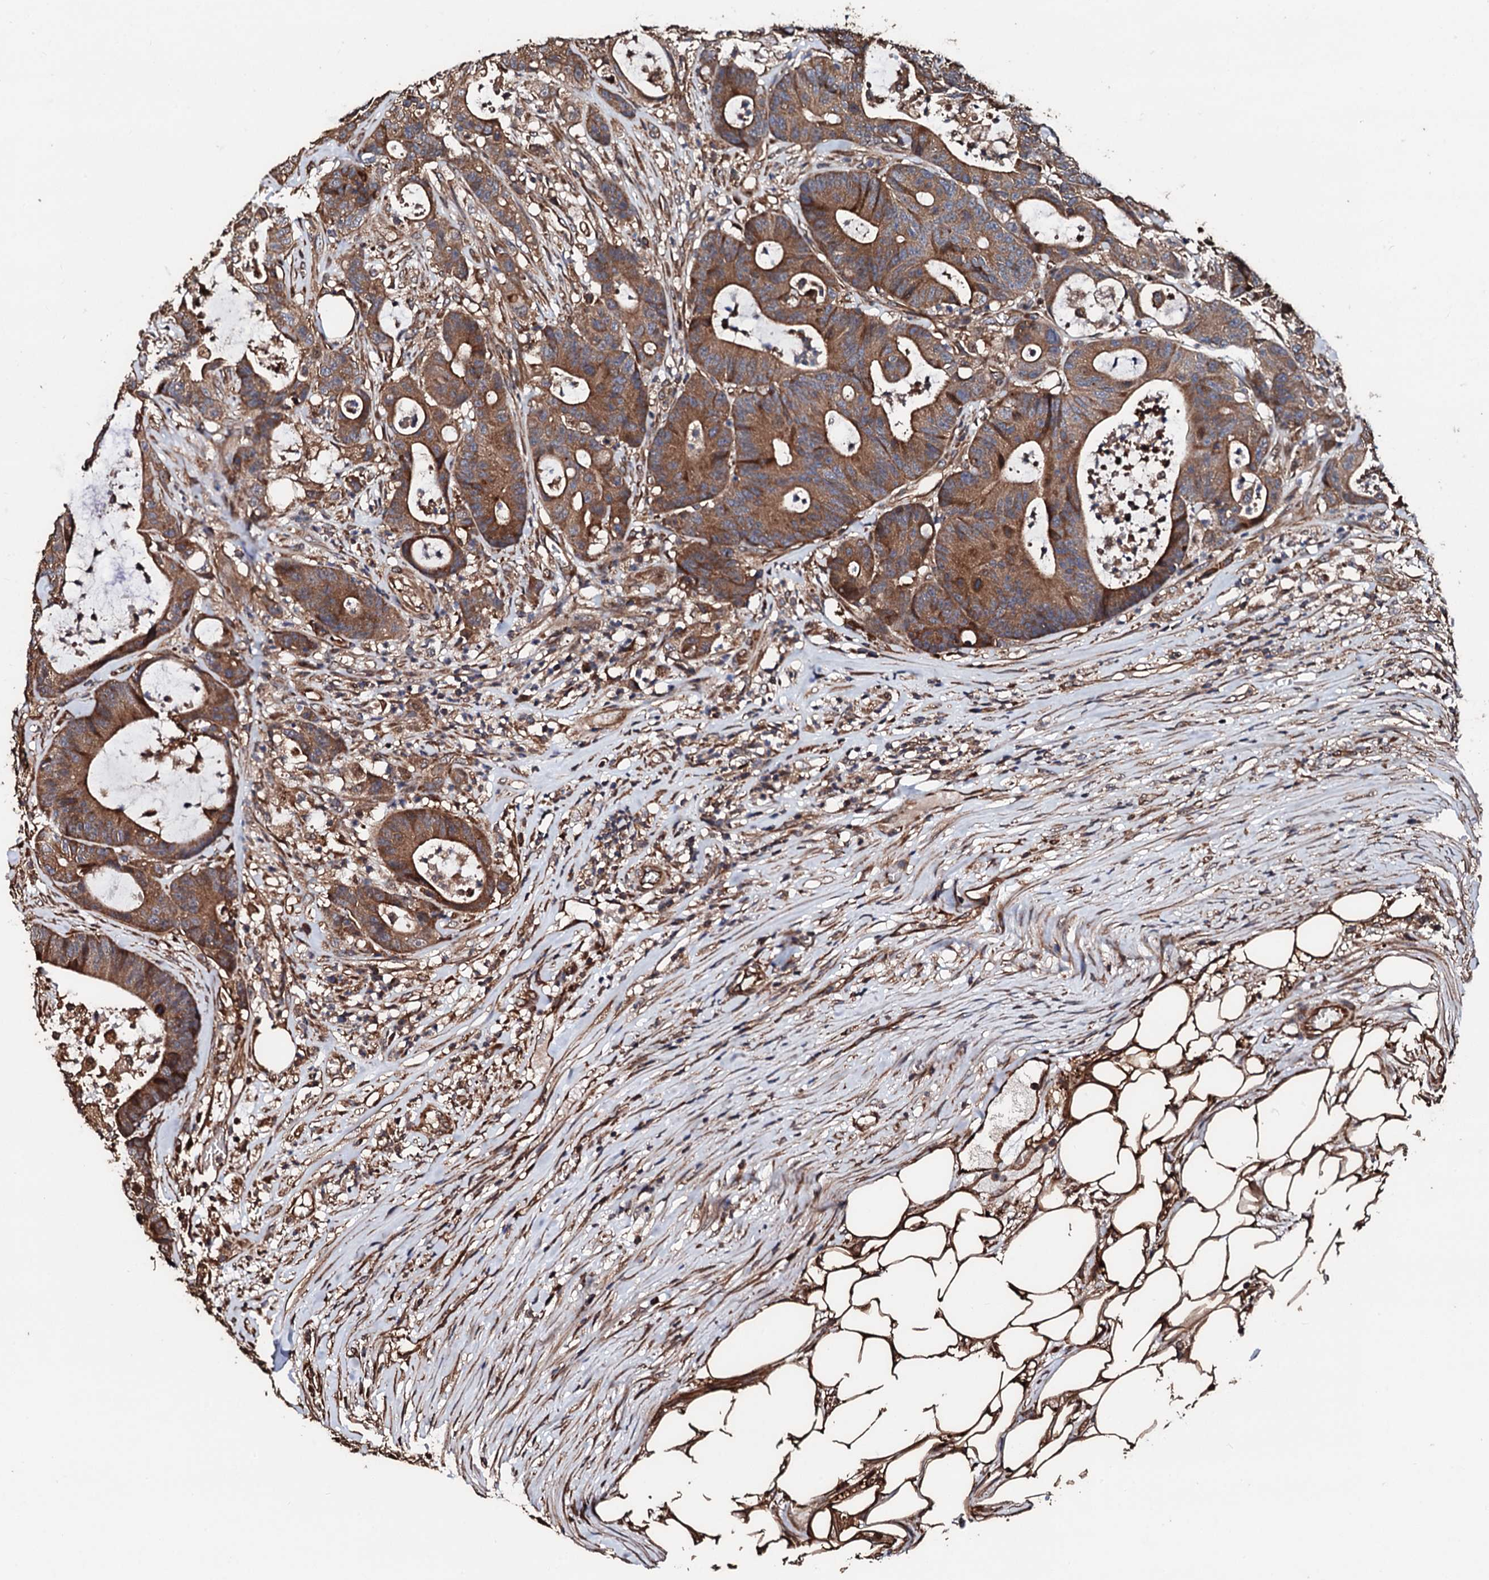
{"staining": {"intensity": "moderate", "quantity": ">75%", "location": "cytoplasmic/membranous"}, "tissue": "colorectal cancer", "cell_type": "Tumor cells", "image_type": "cancer", "snomed": [{"axis": "morphology", "description": "Adenocarcinoma, NOS"}, {"axis": "topography", "description": "Colon"}], "caption": "DAB (3,3'-diaminobenzidine) immunohistochemical staining of adenocarcinoma (colorectal) shows moderate cytoplasmic/membranous protein staining in approximately >75% of tumor cells.", "gene": "CKAP5", "patient": {"sex": "female", "age": 84}}